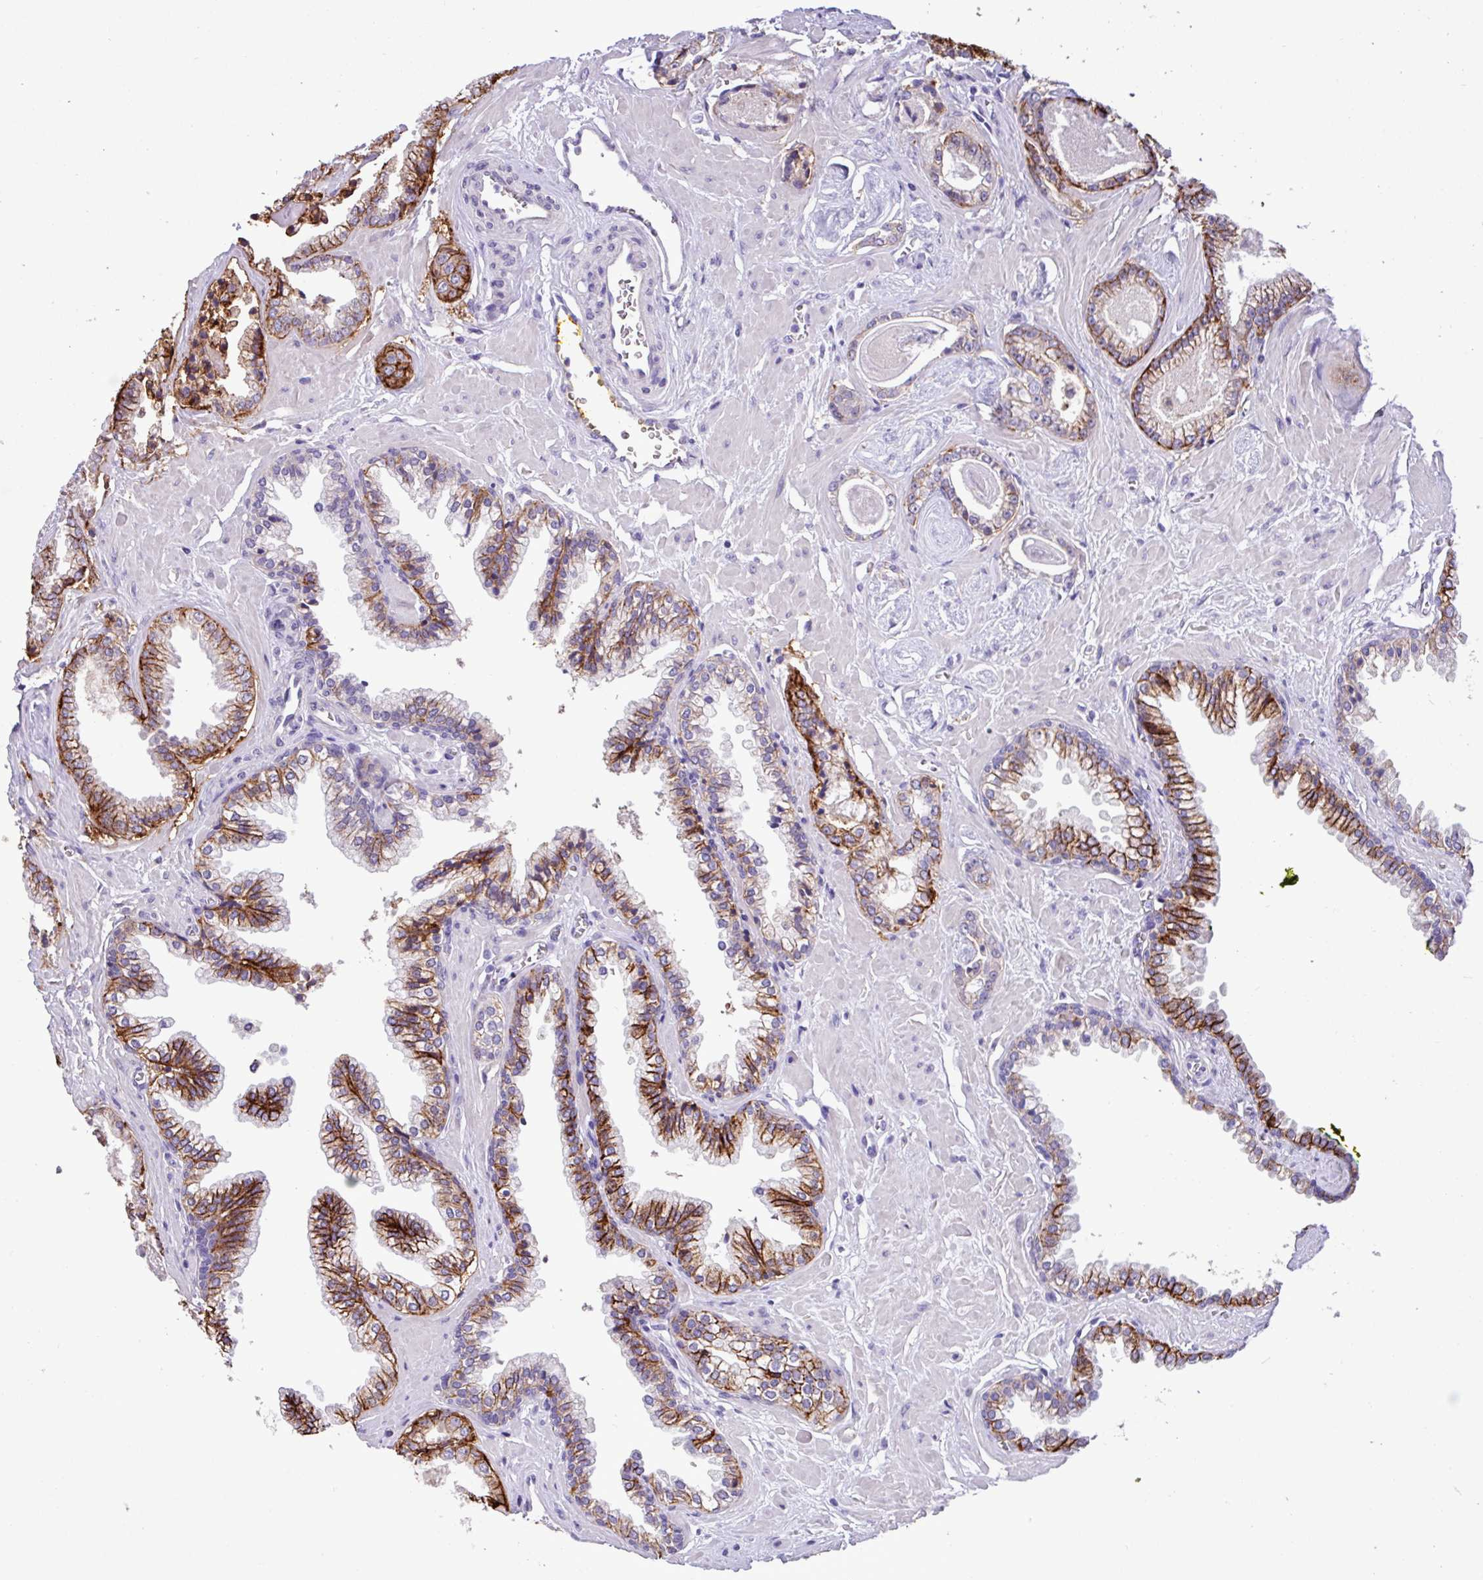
{"staining": {"intensity": "moderate", "quantity": "25%-75%", "location": "cytoplasmic/membranous"}, "tissue": "prostate cancer", "cell_type": "Tumor cells", "image_type": "cancer", "snomed": [{"axis": "morphology", "description": "Adenocarcinoma, Low grade"}, {"axis": "topography", "description": "Prostate"}], "caption": "Immunohistochemical staining of human low-grade adenocarcinoma (prostate) demonstrates moderate cytoplasmic/membranous protein staining in approximately 25%-75% of tumor cells.", "gene": "EPCAM", "patient": {"sex": "male", "age": 60}}